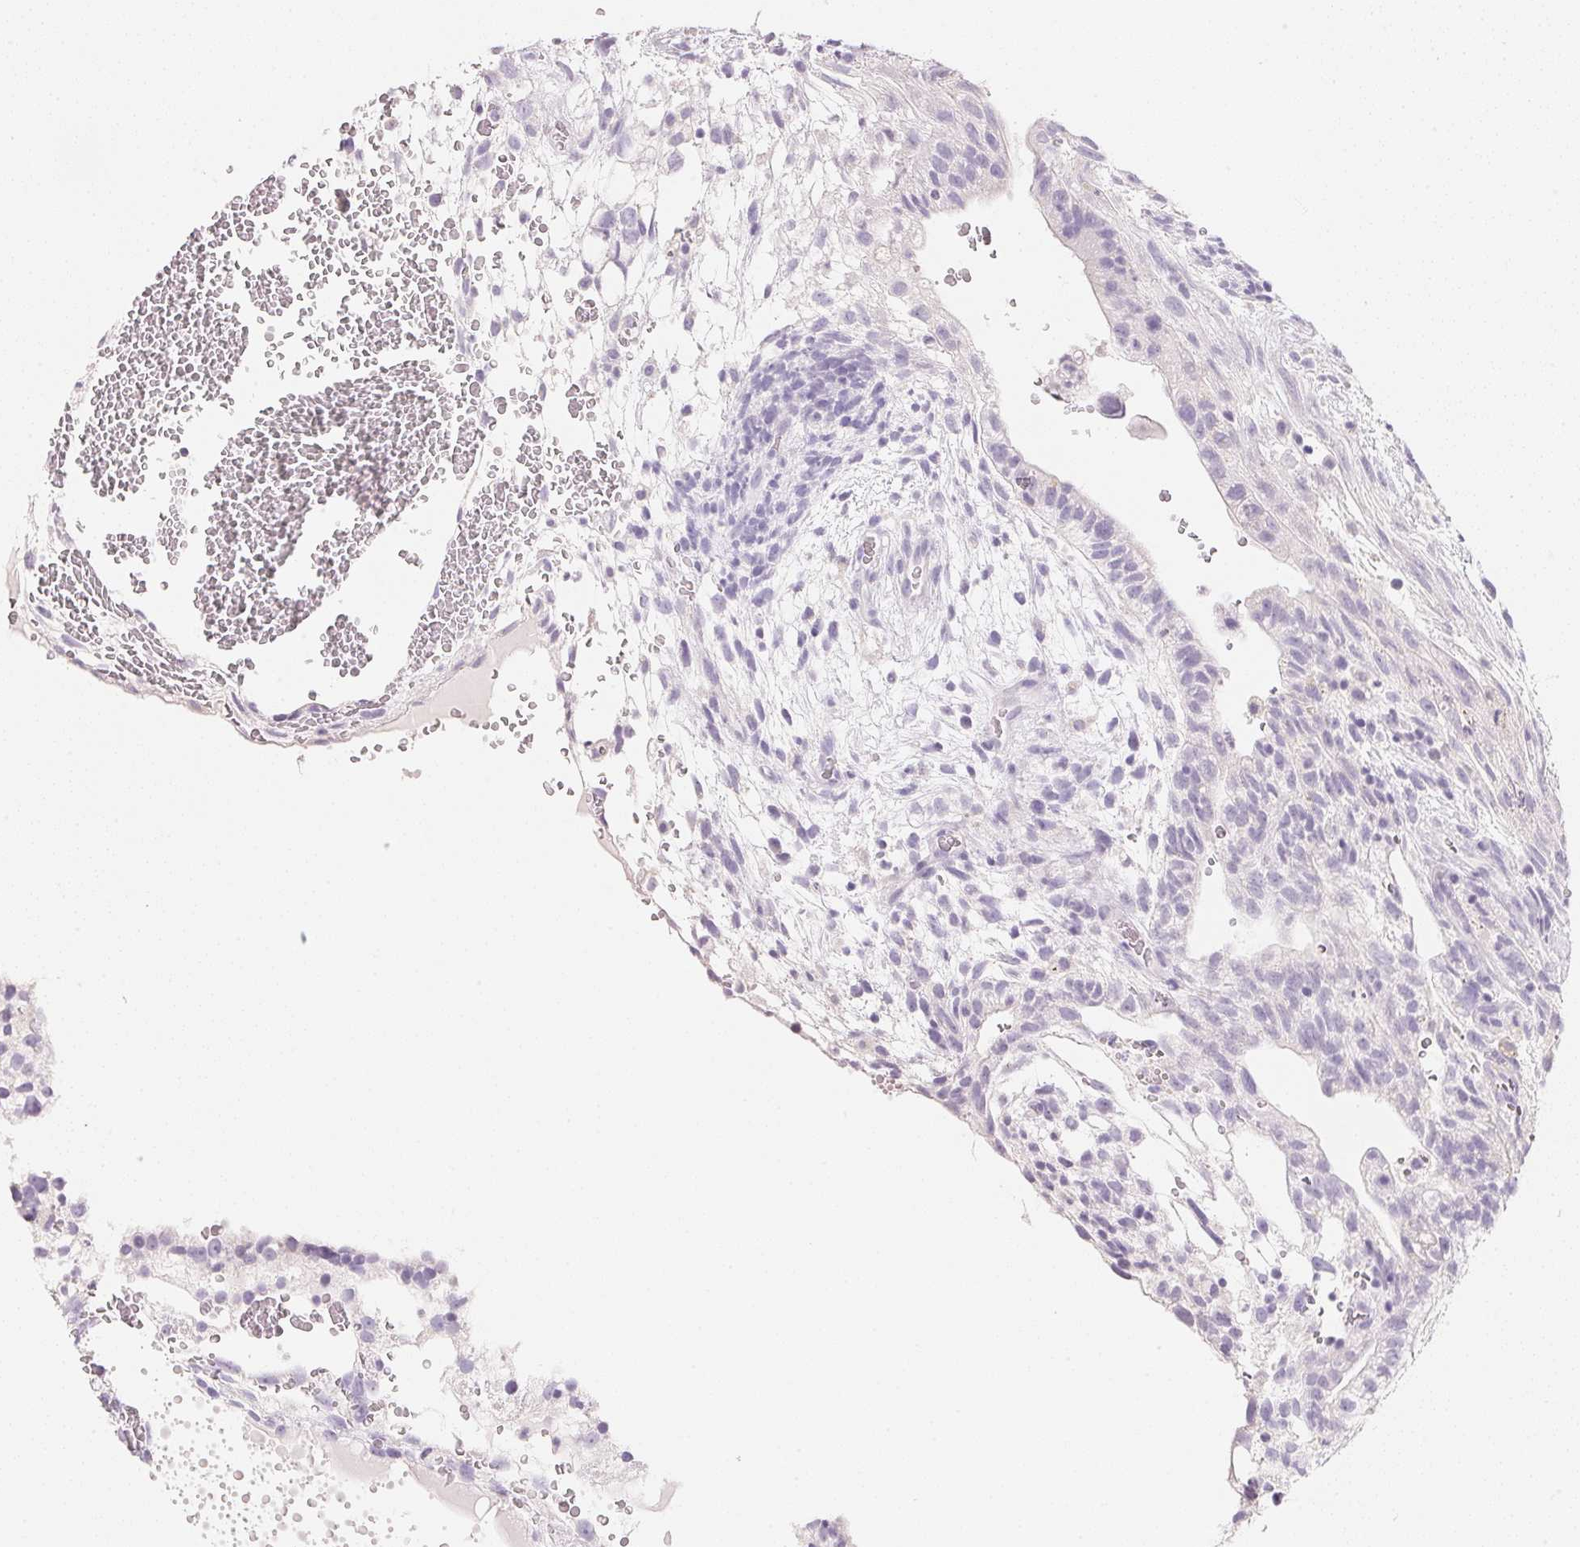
{"staining": {"intensity": "negative", "quantity": "none", "location": "none"}, "tissue": "testis cancer", "cell_type": "Tumor cells", "image_type": "cancer", "snomed": [{"axis": "morphology", "description": "Normal tissue, NOS"}, {"axis": "morphology", "description": "Carcinoma, Embryonal, NOS"}, {"axis": "topography", "description": "Testis"}], "caption": "This is an immunohistochemistry (IHC) photomicrograph of human testis cancer. There is no expression in tumor cells.", "gene": "ACP3", "patient": {"sex": "male", "age": 32}}